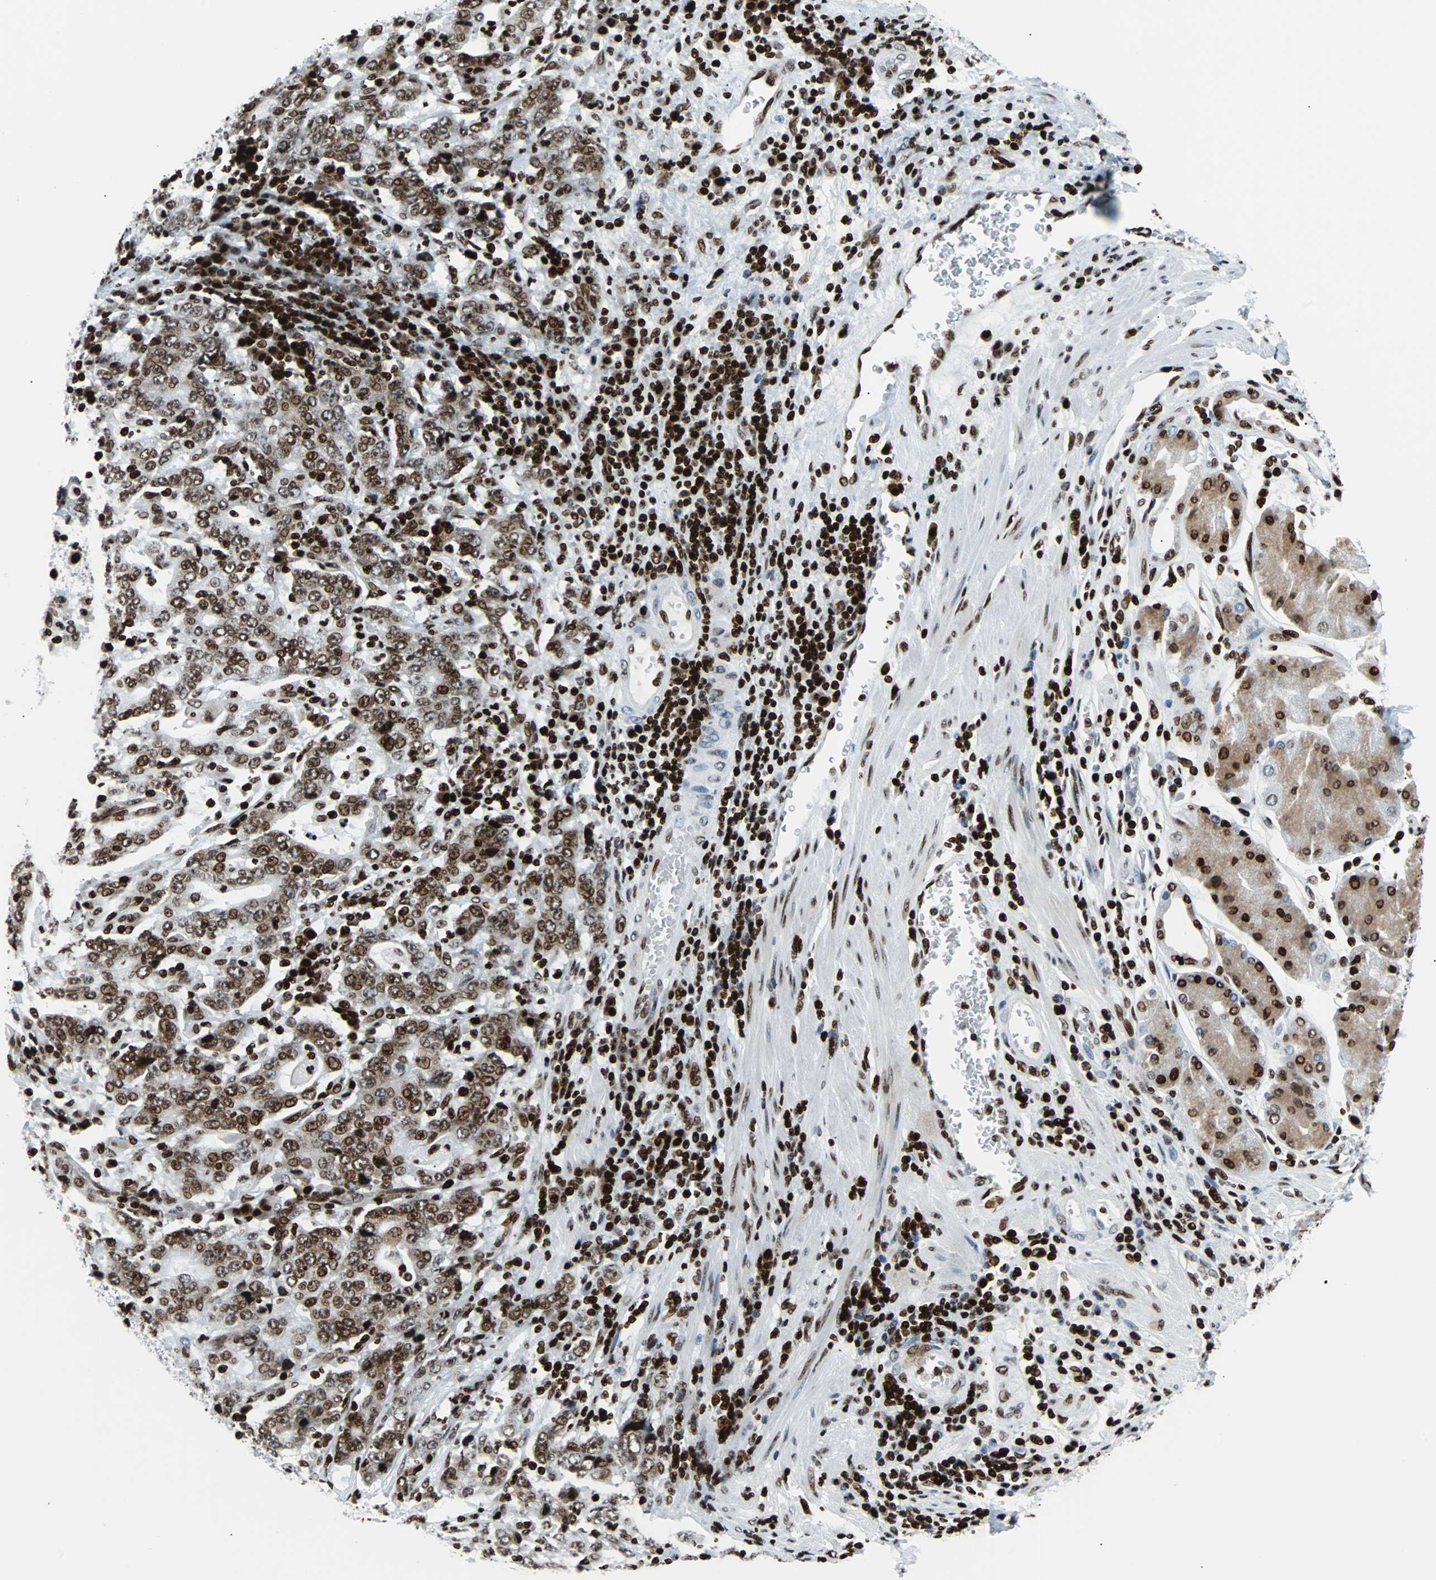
{"staining": {"intensity": "strong", "quantity": ">75%", "location": "nuclear"}, "tissue": "stomach cancer", "cell_type": "Tumor cells", "image_type": "cancer", "snomed": [{"axis": "morphology", "description": "Normal tissue, NOS"}, {"axis": "morphology", "description": "Adenocarcinoma, NOS"}, {"axis": "topography", "description": "Stomach, upper"}, {"axis": "topography", "description": "Stomach"}], "caption": "Strong nuclear positivity for a protein is present in about >75% of tumor cells of stomach adenocarcinoma using immunohistochemistry (IHC).", "gene": "ZNF131", "patient": {"sex": "male", "age": 59}}